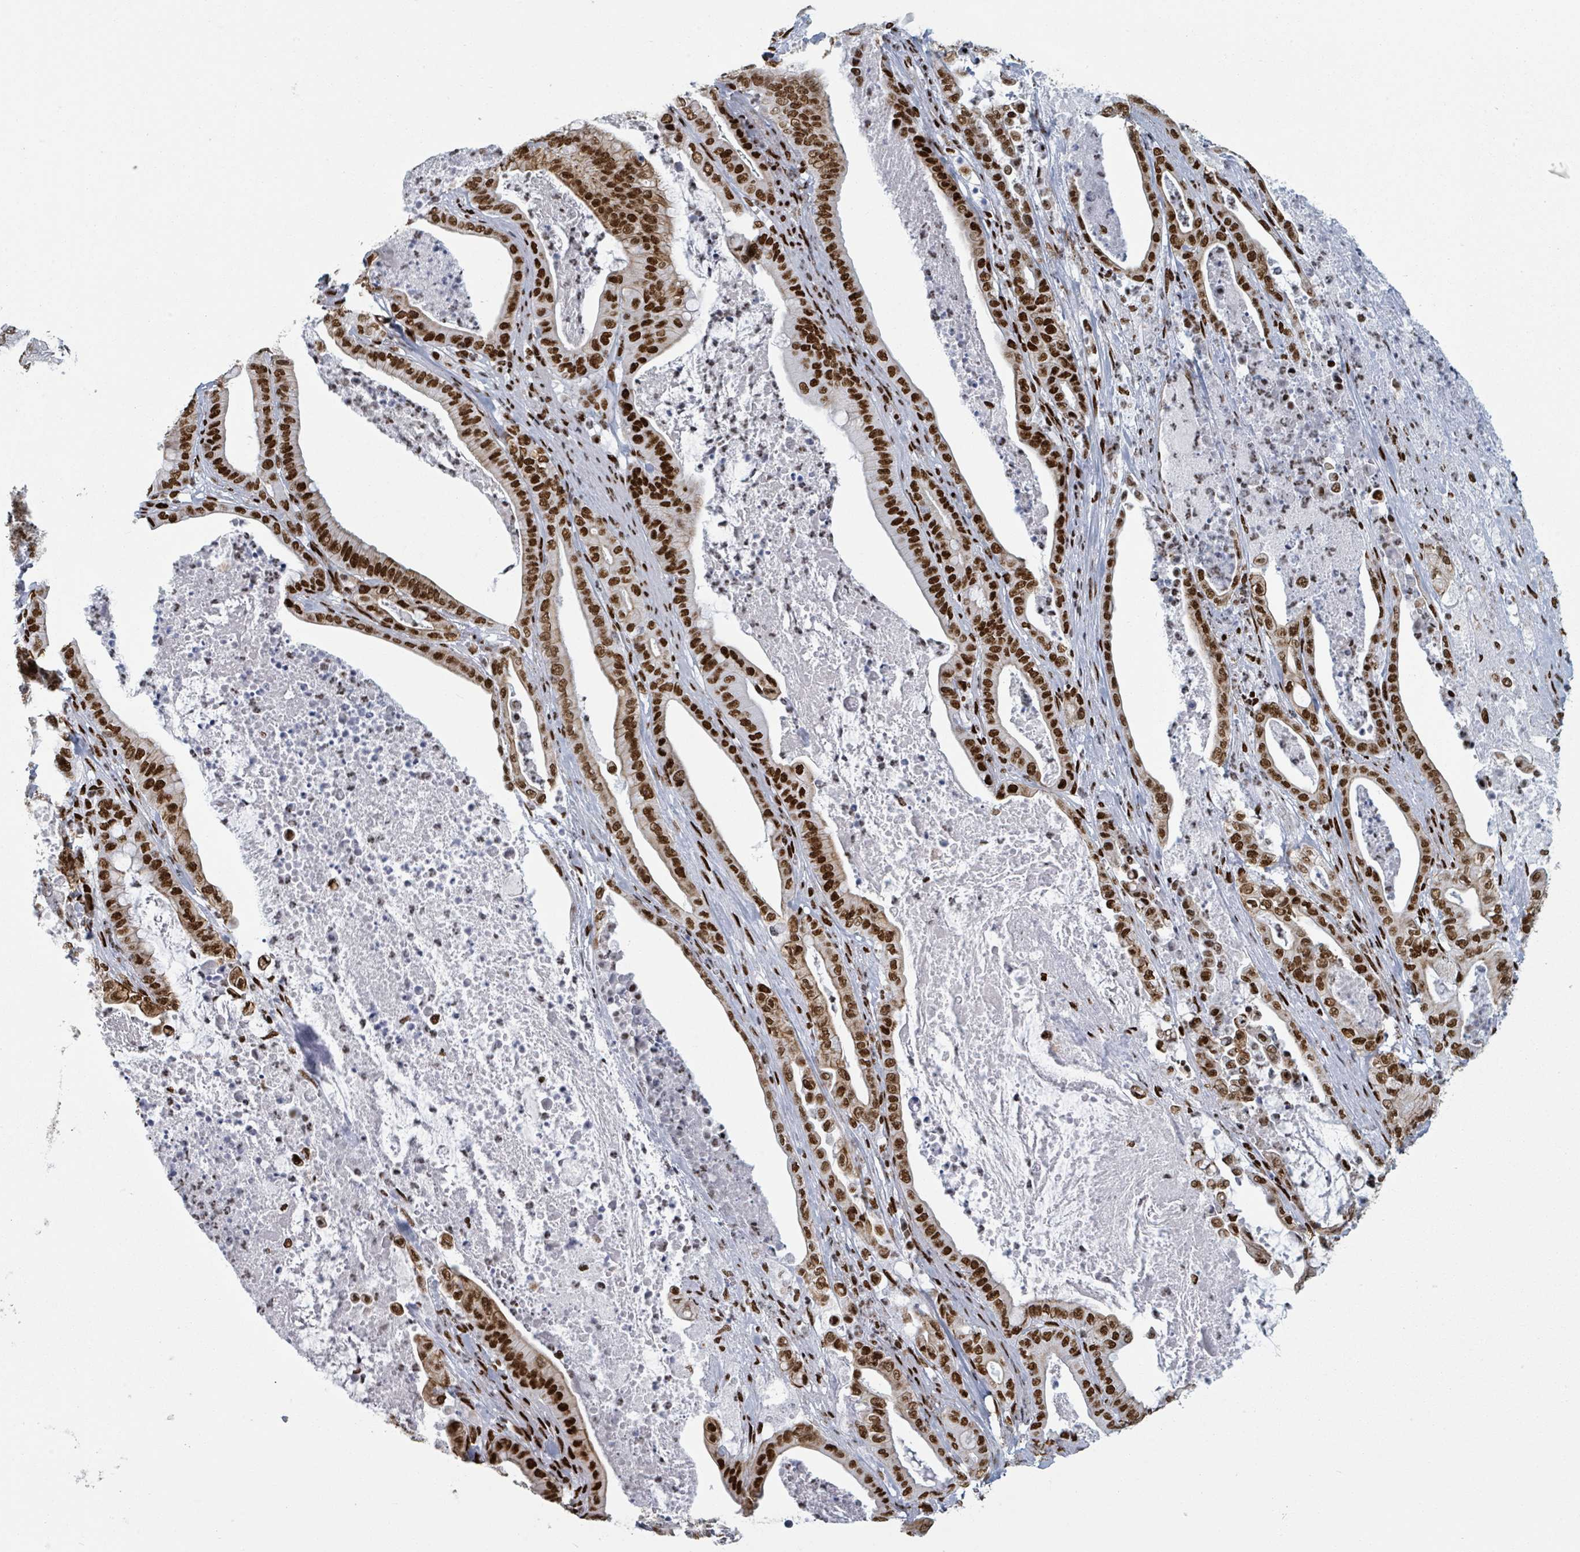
{"staining": {"intensity": "strong", "quantity": ">75%", "location": "nuclear"}, "tissue": "pancreatic cancer", "cell_type": "Tumor cells", "image_type": "cancer", "snomed": [{"axis": "morphology", "description": "Adenocarcinoma, NOS"}, {"axis": "topography", "description": "Pancreas"}], "caption": "DAB immunohistochemical staining of adenocarcinoma (pancreatic) reveals strong nuclear protein positivity in approximately >75% of tumor cells.", "gene": "DHX16", "patient": {"sex": "male", "age": 71}}